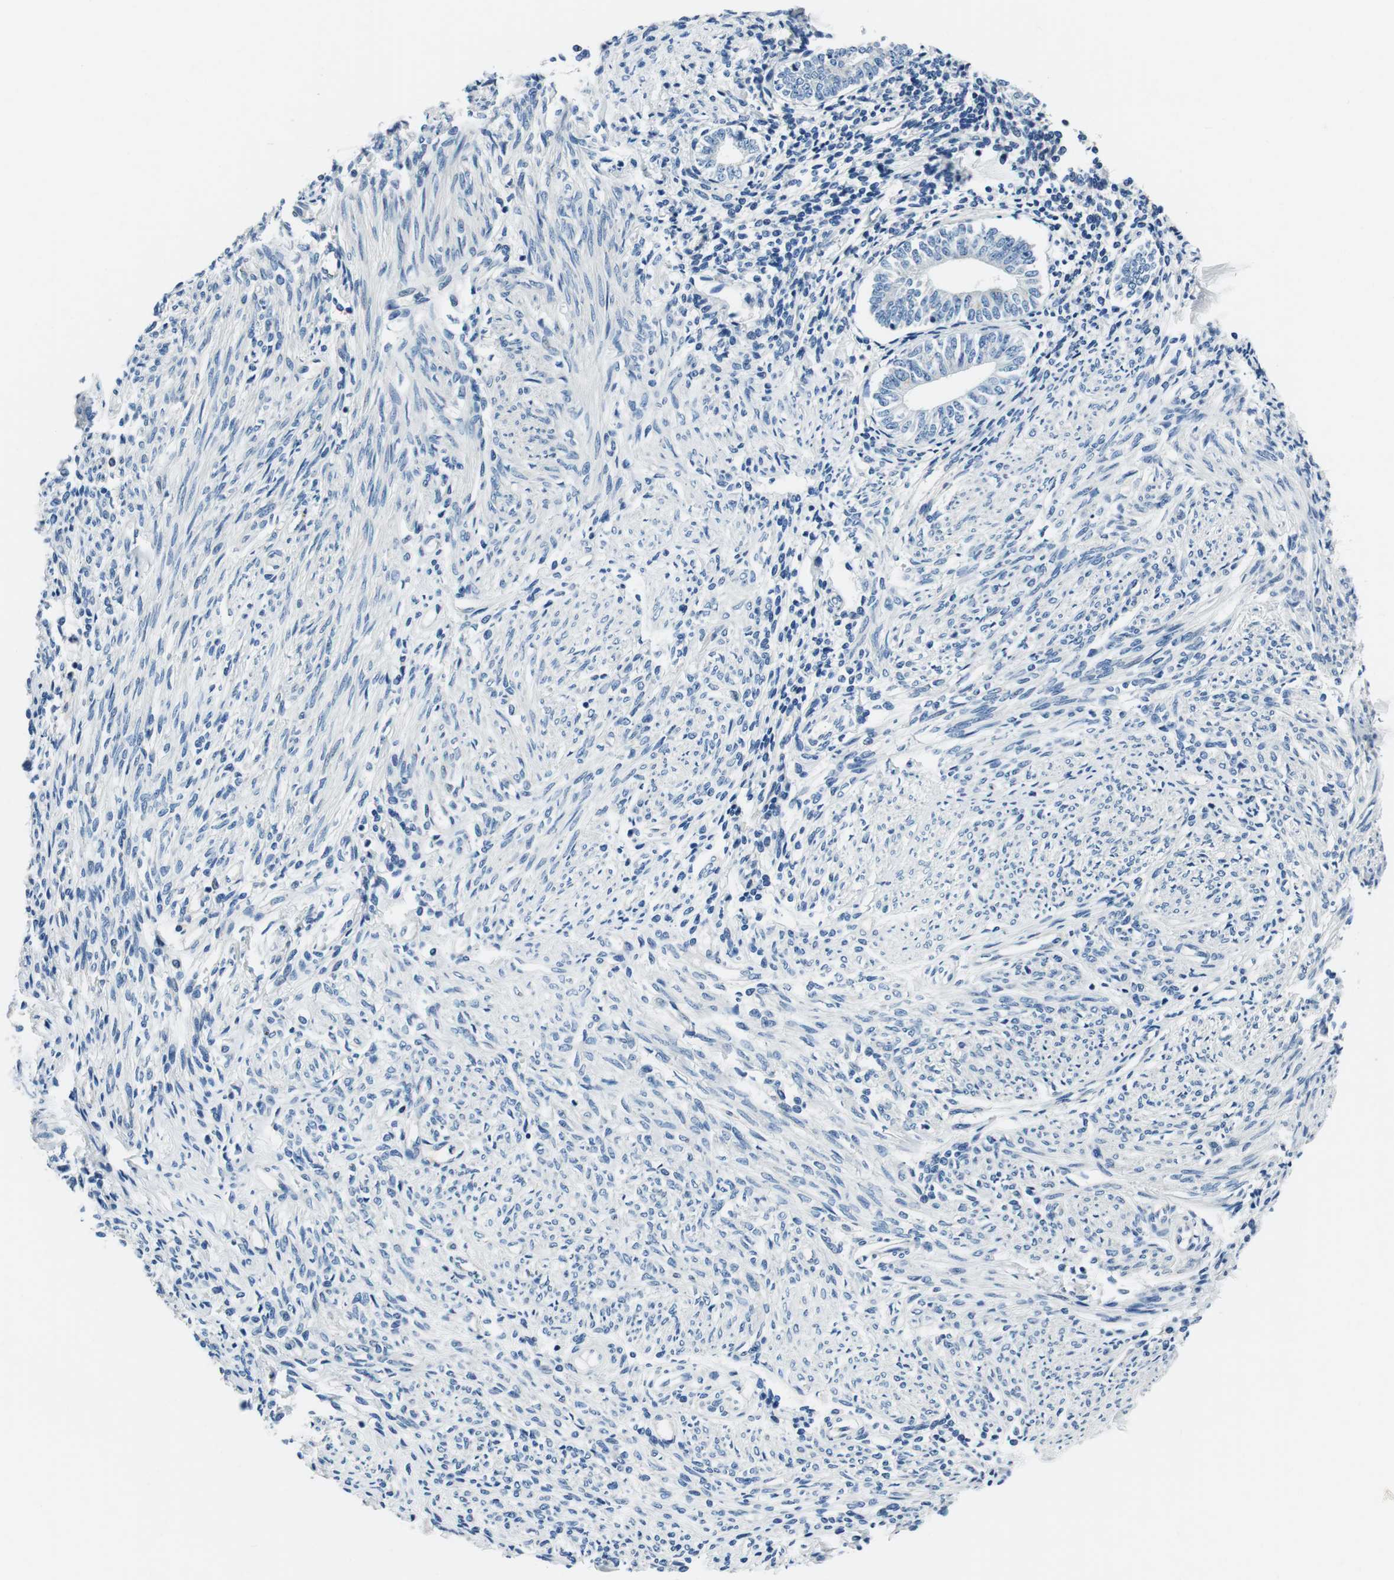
{"staining": {"intensity": "negative", "quantity": "none", "location": "none"}, "tissue": "endometrium", "cell_type": "Cells in endometrial stroma", "image_type": "normal", "snomed": [{"axis": "morphology", "description": "Normal tissue, NOS"}, {"axis": "topography", "description": "Endometrium"}], "caption": "An image of human endometrium is negative for staining in cells in endometrial stroma.", "gene": "KCNJ5", "patient": {"sex": "female", "age": 71}}